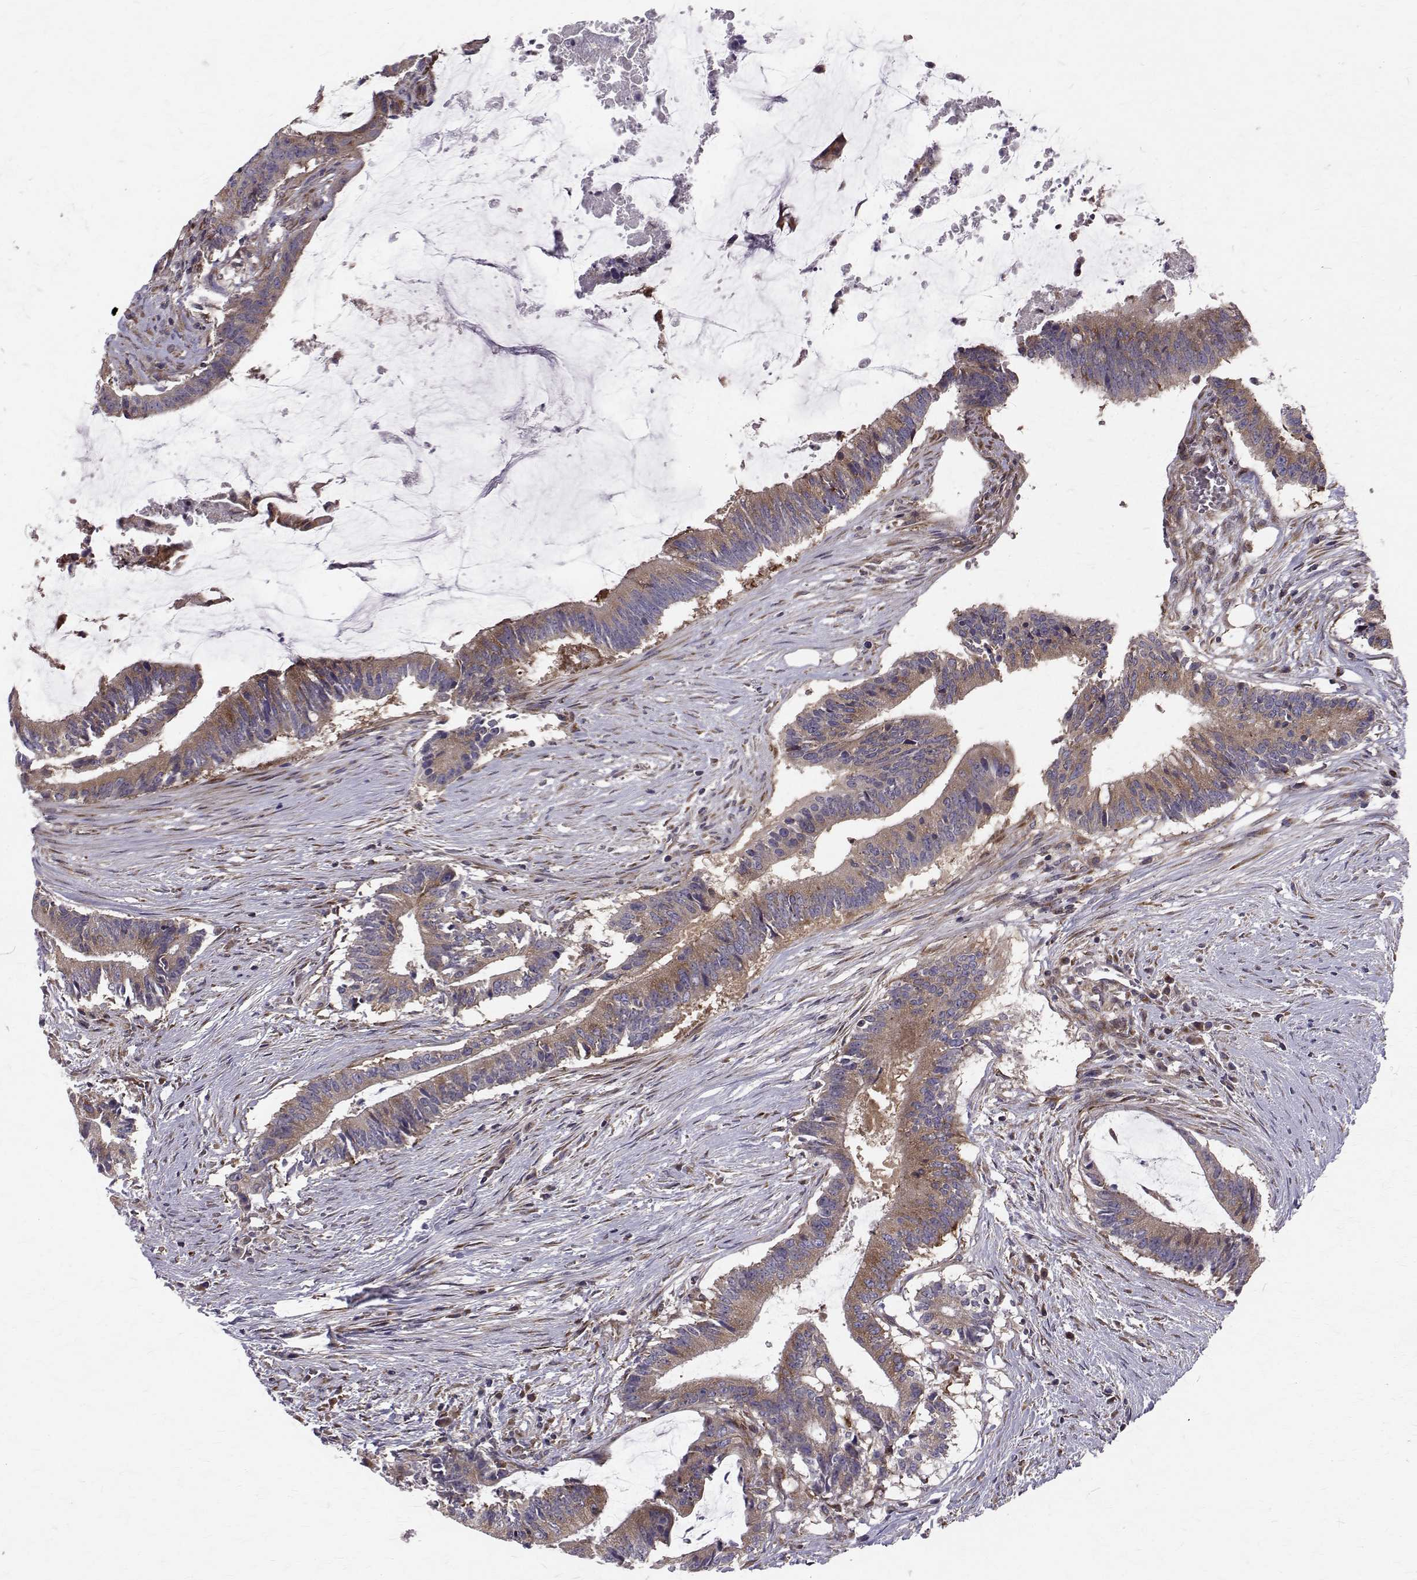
{"staining": {"intensity": "moderate", "quantity": ">75%", "location": "cytoplasmic/membranous"}, "tissue": "colorectal cancer", "cell_type": "Tumor cells", "image_type": "cancer", "snomed": [{"axis": "morphology", "description": "Adenocarcinoma, NOS"}, {"axis": "topography", "description": "Colon"}], "caption": "This micrograph shows immunohistochemistry staining of adenocarcinoma (colorectal), with medium moderate cytoplasmic/membranous positivity in approximately >75% of tumor cells.", "gene": "ARFGAP1", "patient": {"sex": "female", "age": 43}}